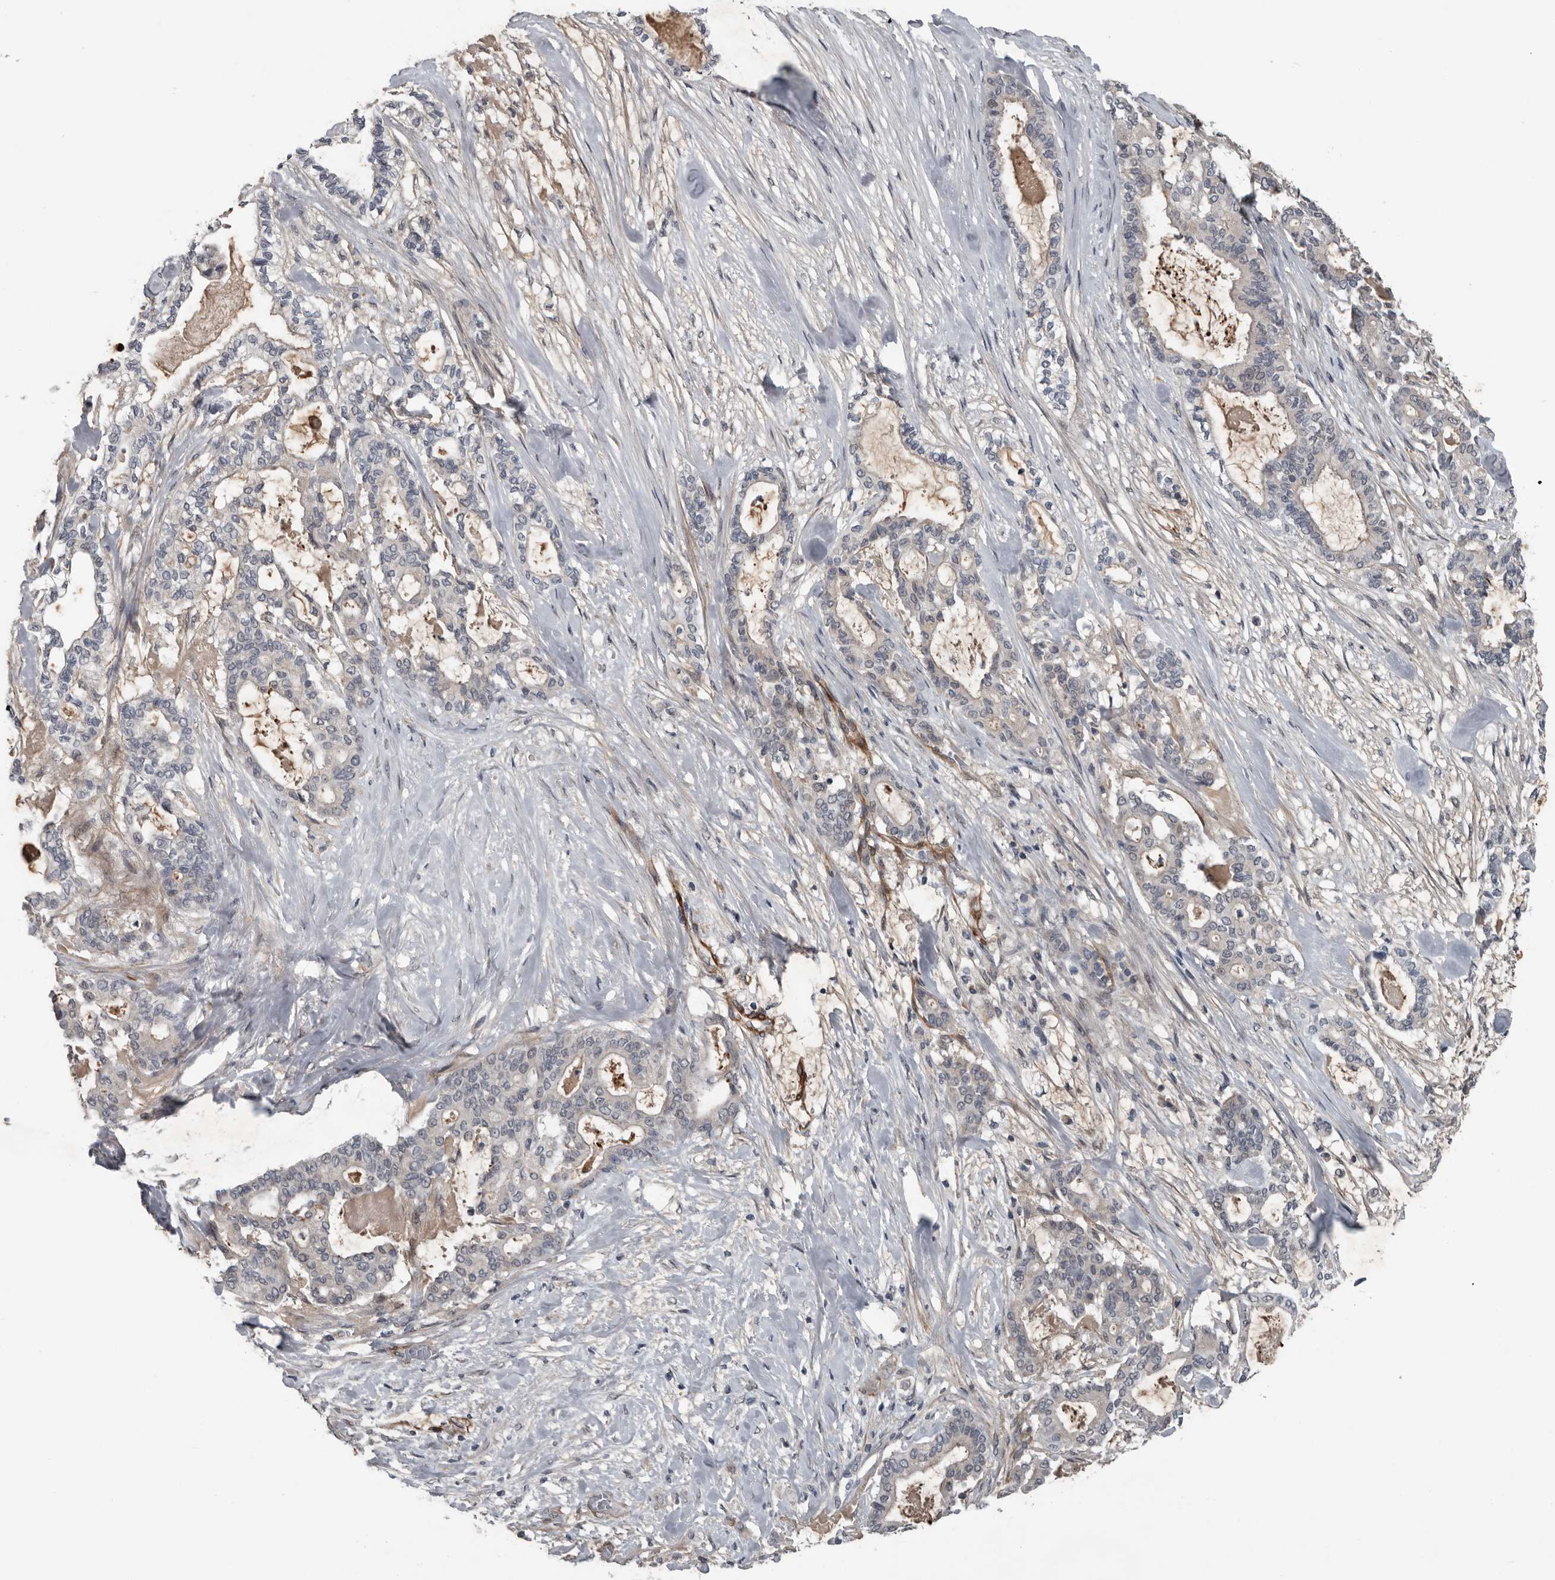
{"staining": {"intensity": "negative", "quantity": "none", "location": "none"}, "tissue": "pancreatic cancer", "cell_type": "Tumor cells", "image_type": "cancer", "snomed": [{"axis": "morphology", "description": "Adenocarcinoma, NOS"}, {"axis": "topography", "description": "Pancreas"}], "caption": "This is a photomicrograph of immunohistochemistry staining of adenocarcinoma (pancreatic), which shows no expression in tumor cells.", "gene": "C1orf216", "patient": {"sex": "male", "age": 63}}